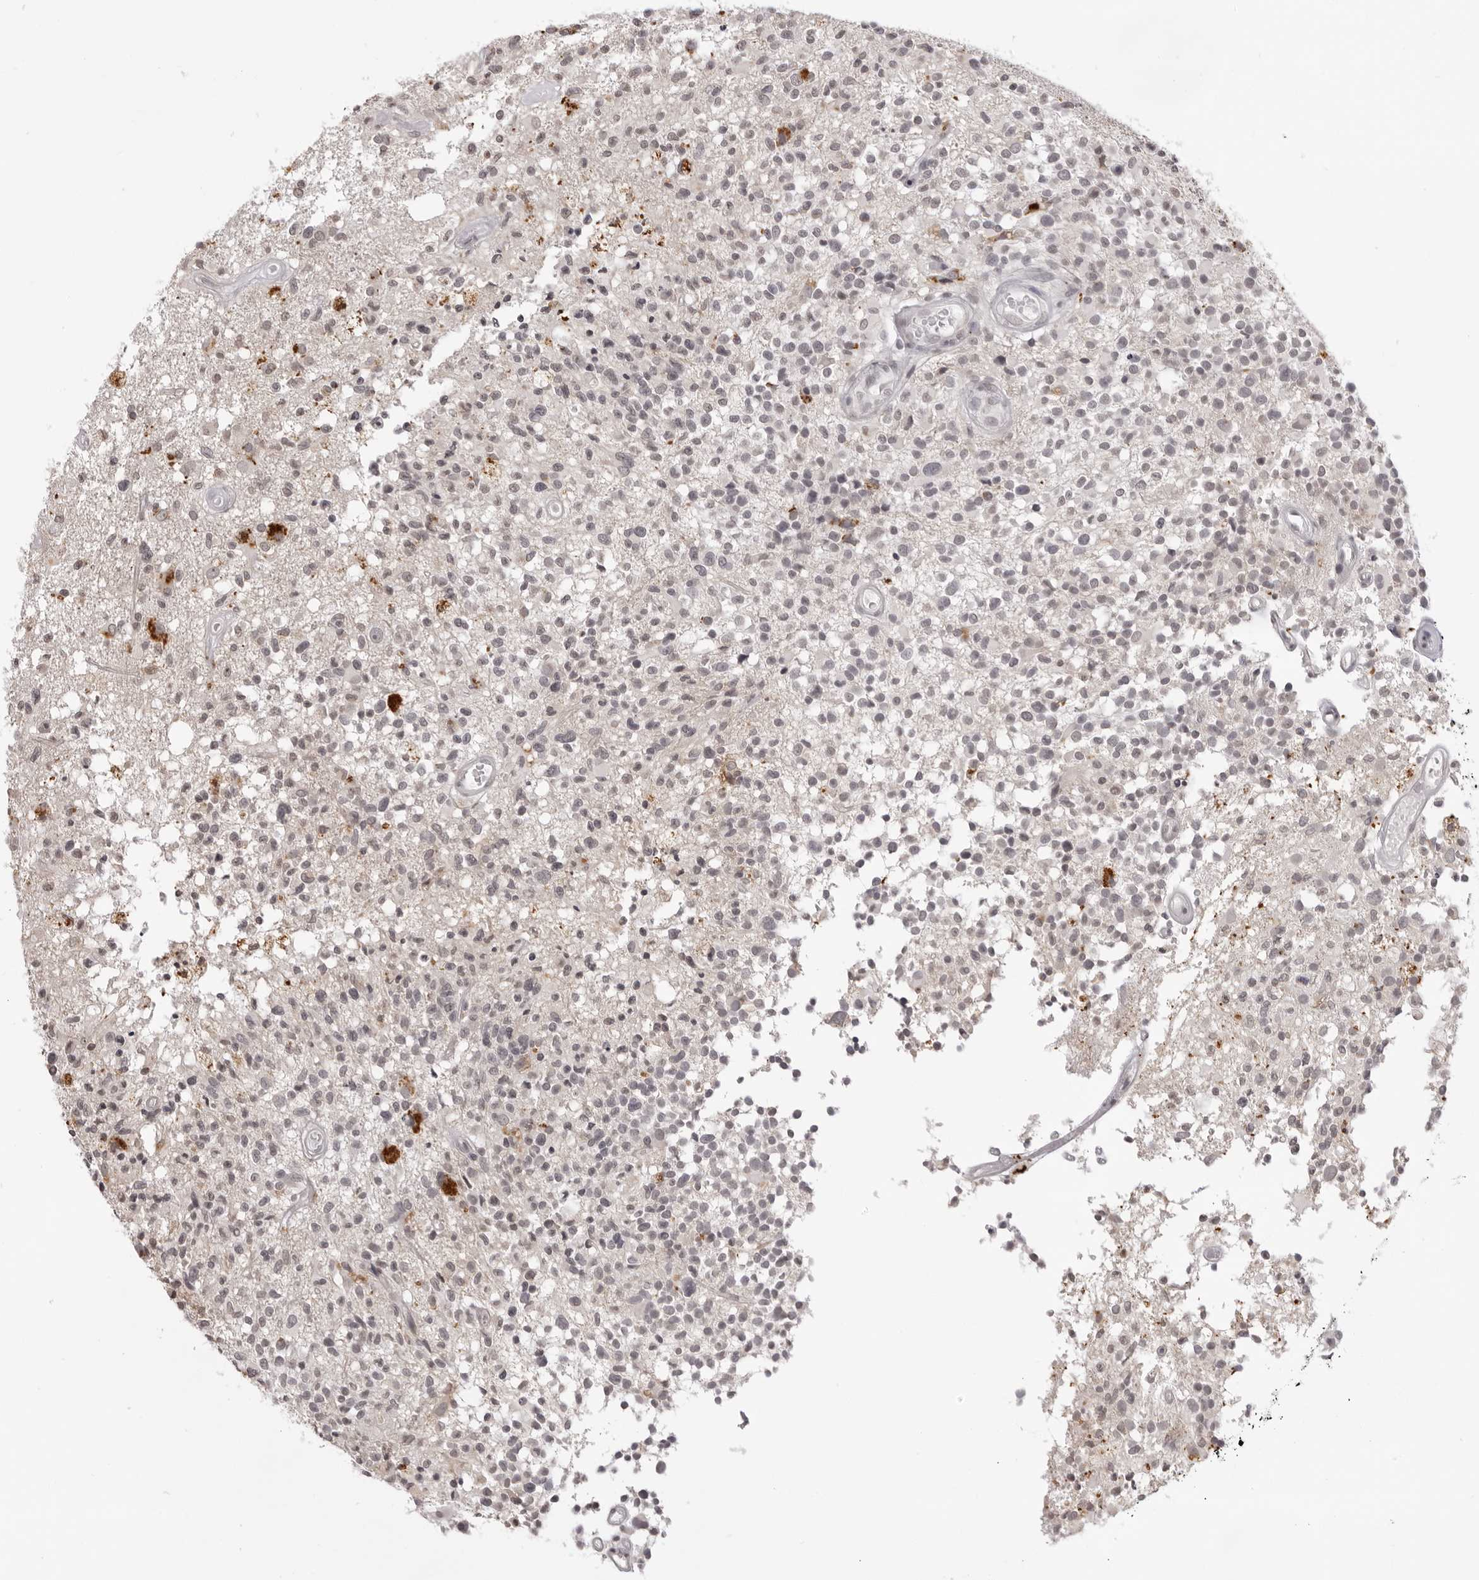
{"staining": {"intensity": "negative", "quantity": "none", "location": "none"}, "tissue": "glioma", "cell_type": "Tumor cells", "image_type": "cancer", "snomed": [{"axis": "morphology", "description": "Glioma, malignant, High grade"}, {"axis": "morphology", "description": "Glioblastoma, NOS"}, {"axis": "topography", "description": "Brain"}], "caption": "Immunohistochemical staining of glioblastoma shows no significant positivity in tumor cells.", "gene": "NTM", "patient": {"sex": "male", "age": 60}}